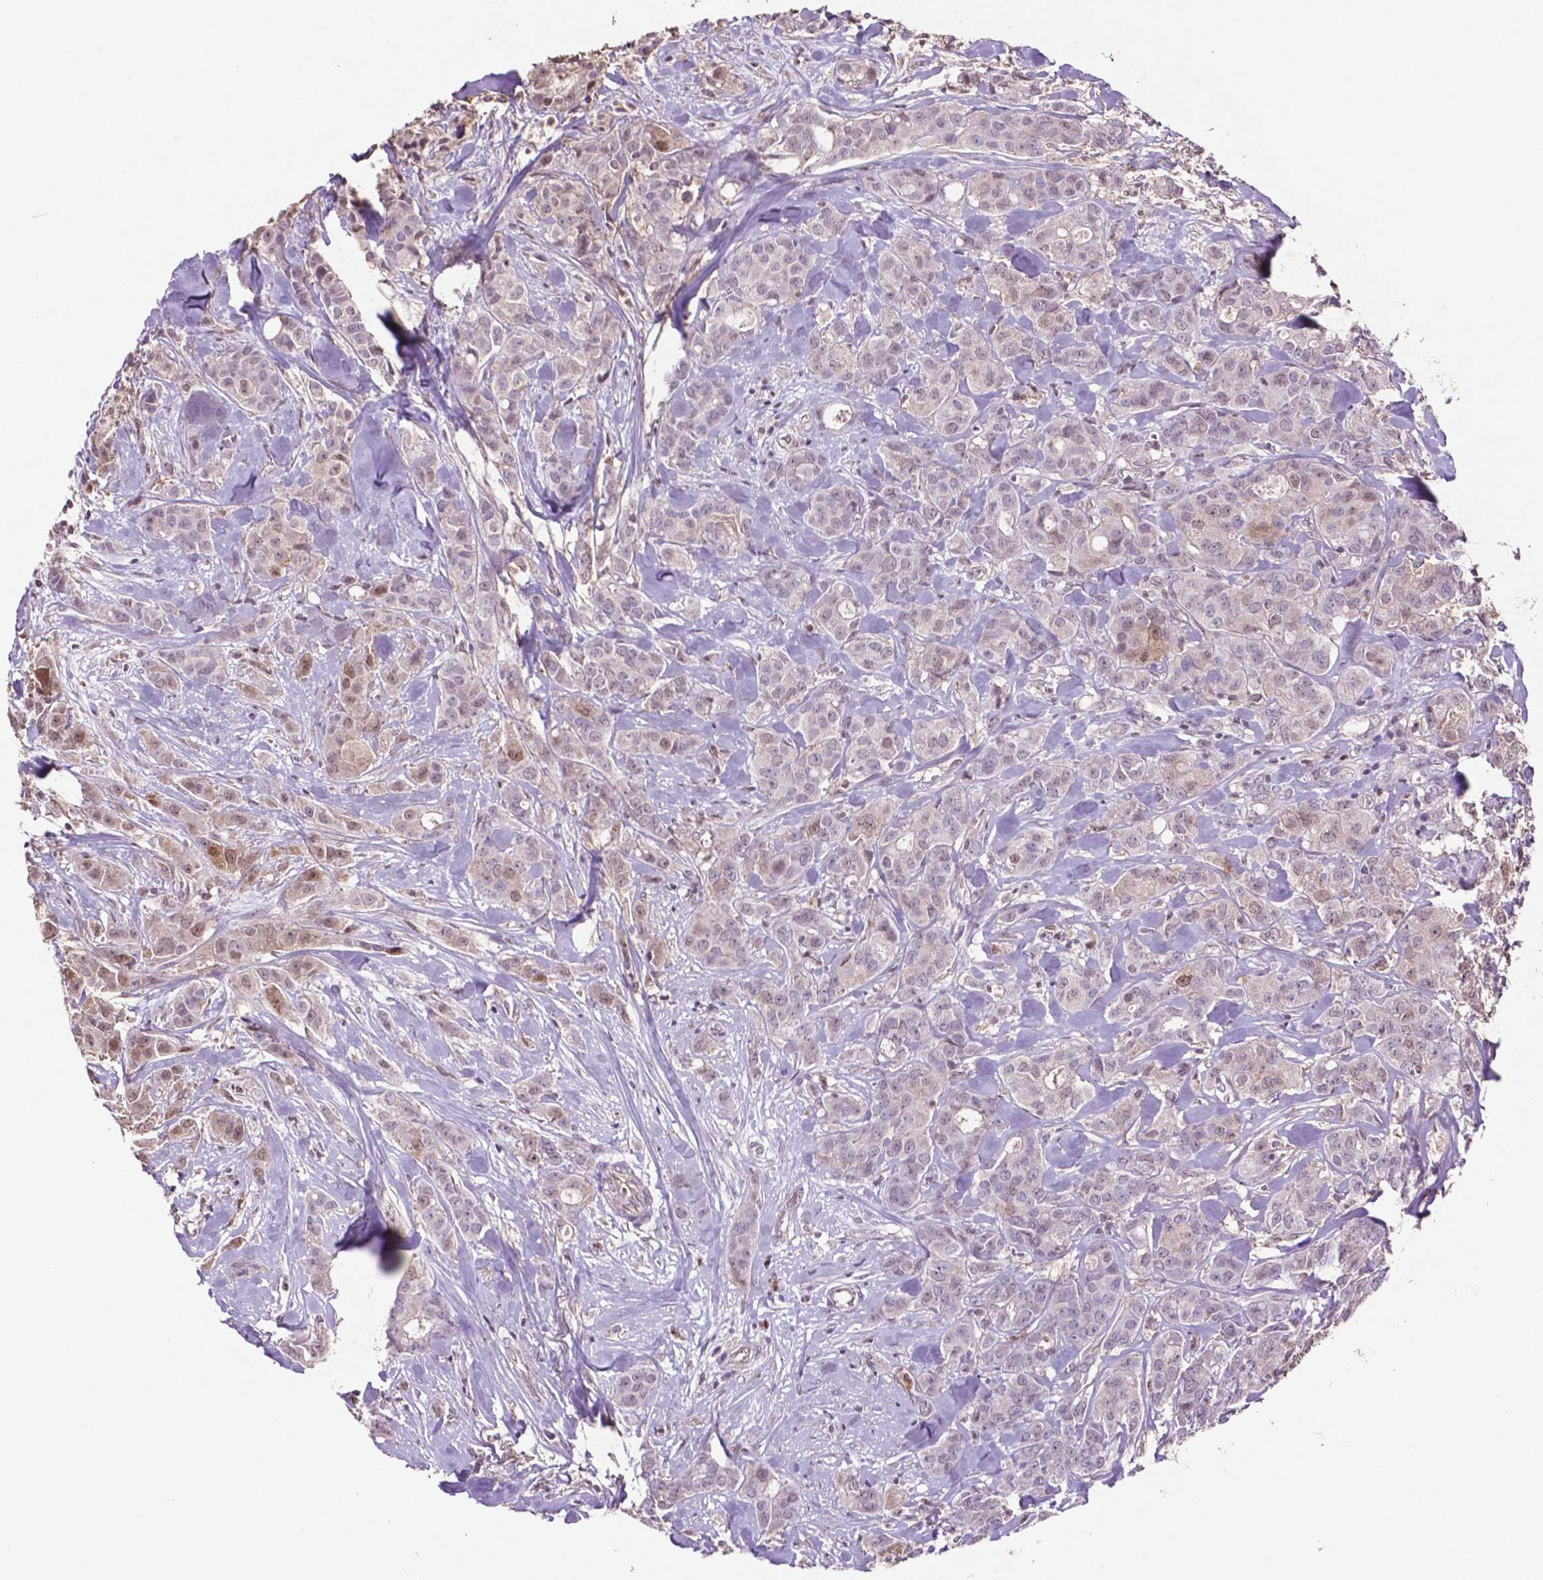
{"staining": {"intensity": "moderate", "quantity": "<25%", "location": "cytoplasmic/membranous,nuclear"}, "tissue": "breast cancer", "cell_type": "Tumor cells", "image_type": "cancer", "snomed": [{"axis": "morphology", "description": "Duct carcinoma"}, {"axis": "topography", "description": "Breast"}], "caption": "Moderate cytoplasmic/membranous and nuclear expression is appreciated in approximately <25% of tumor cells in breast cancer (invasive ductal carcinoma).", "gene": "GLRX", "patient": {"sex": "female", "age": 43}}